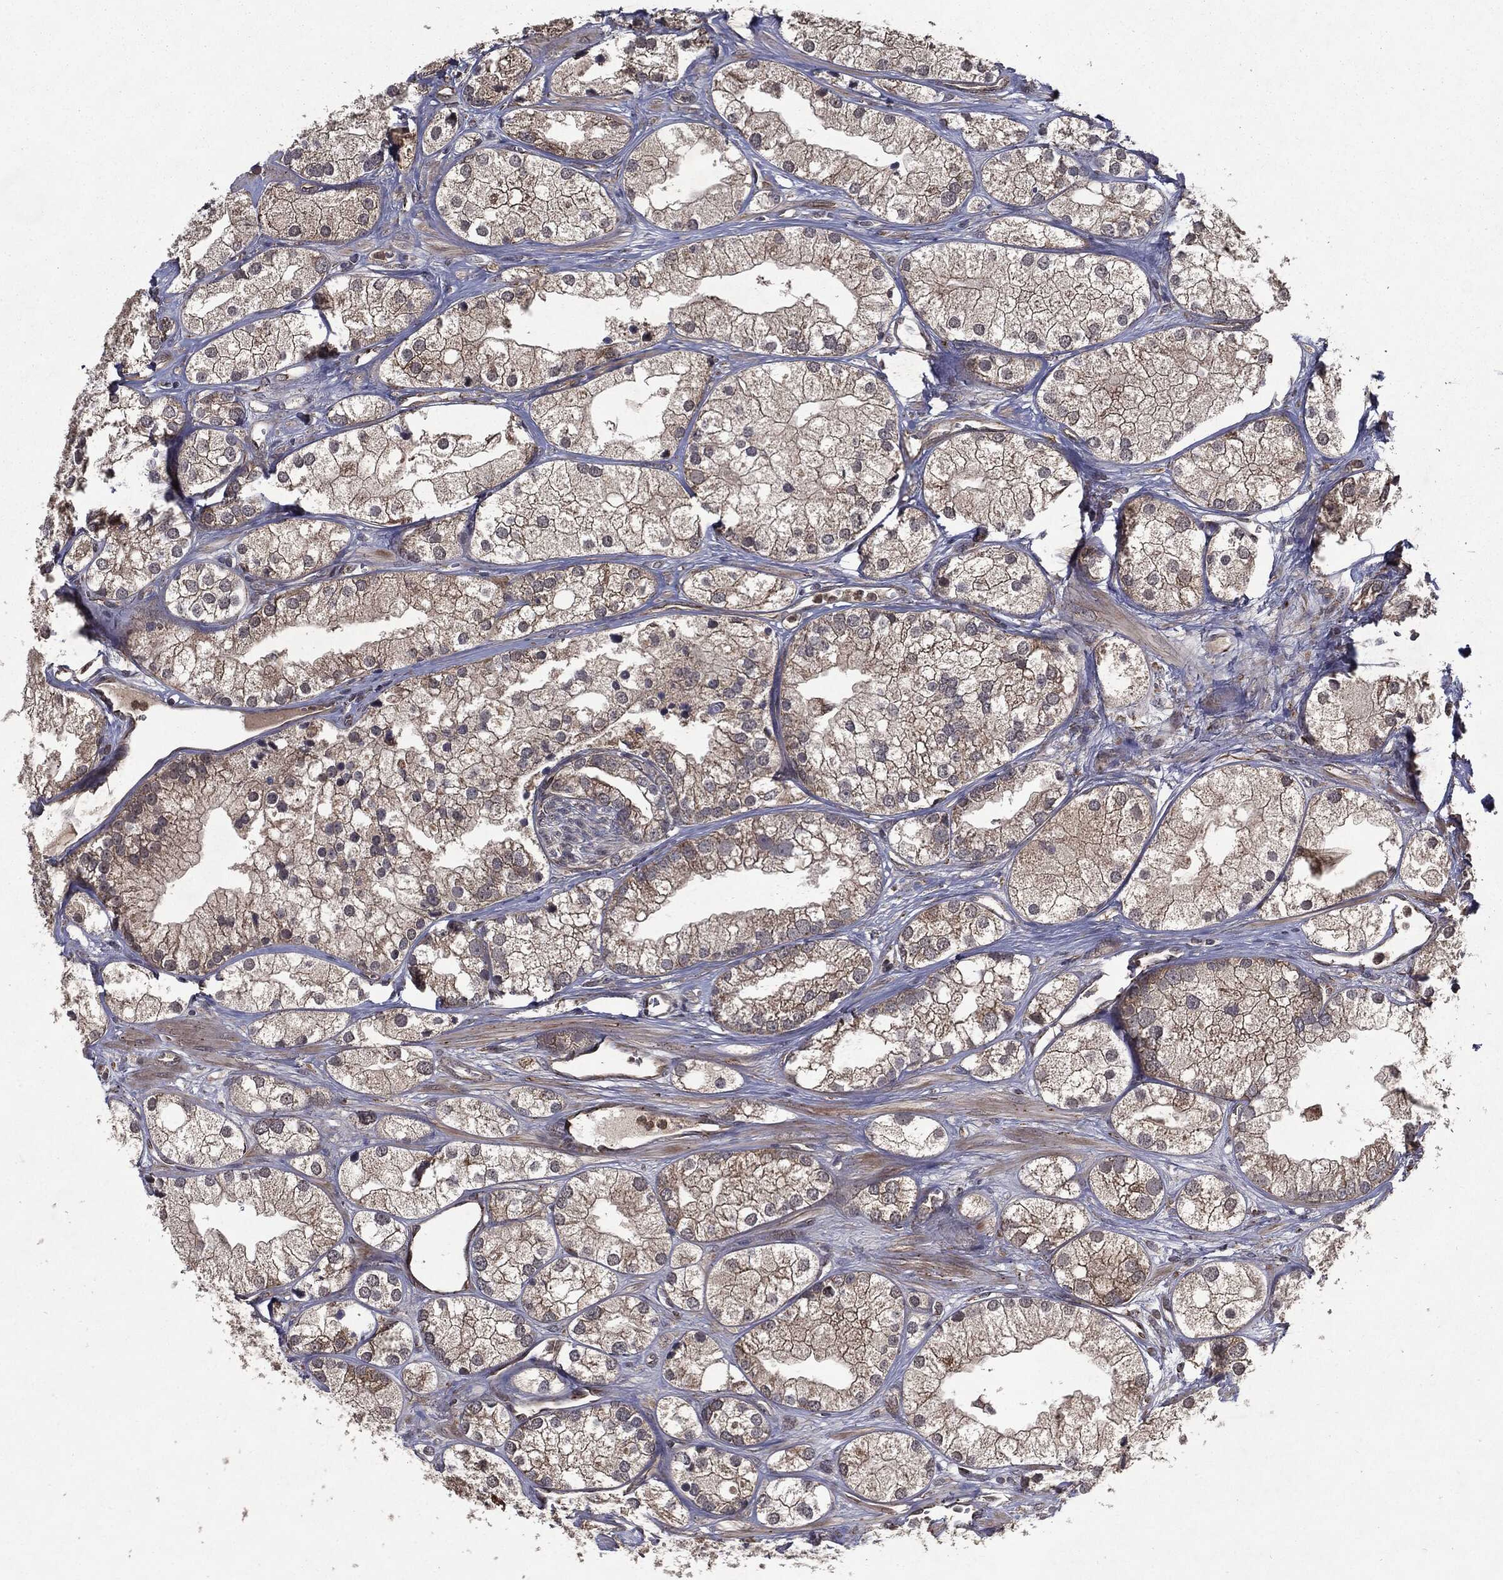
{"staining": {"intensity": "moderate", "quantity": "25%-75%", "location": "cytoplasmic/membranous"}, "tissue": "prostate cancer", "cell_type": "Tumor cells", "image_type": "cancer", "snomed": [{"axis": "morphology", "description": "Adenocarcinoma, NOS"}, {"axis": "topography", "description": "Prostate and seminal vesicle, NOS"}, {"axis": "topography", "description": "Prostate"}], "caption": "Immunohistochemical staining of human prostate cancer reveals medium levels of moderate cytoplasmic/membranous positivity in about 25%-75% of tumor cells. The staining is performed using DAB brown chromogen to label protein expression. The nuclei are counter-stained blue using hematoxylin.", "gene": "HDAC5", "patient": {"sex": "male", "age": 79}}